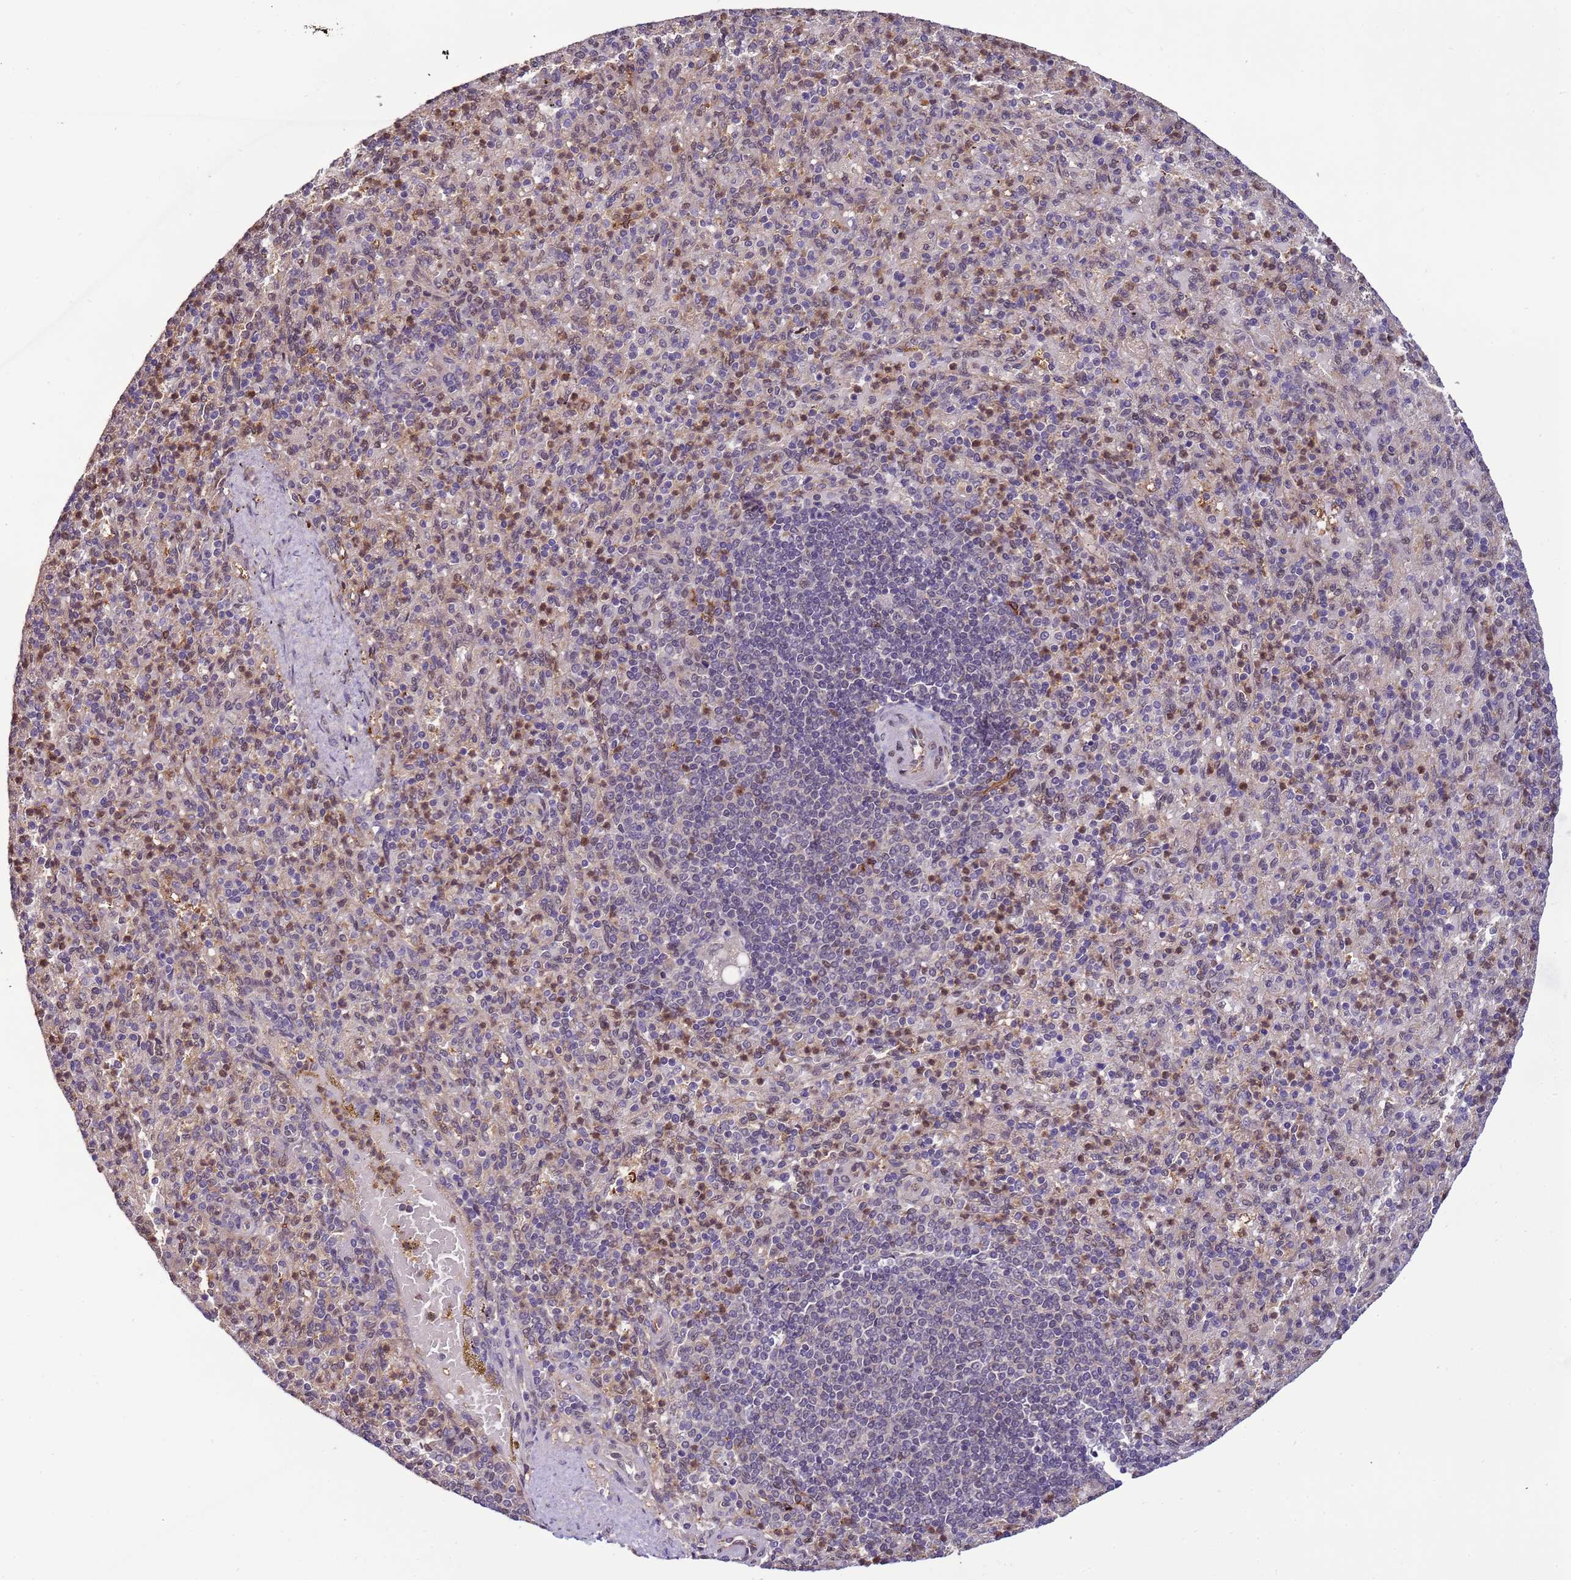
{"staining": {"intensity": "moderate", "quantity": "25%-75%", "location": "nuclear"}, "tissue": "spleen", "cell_type": "Cells in red pulp", "image_type": "normal", "snomed": [{"axis": "morphology", "description": "Normal tissue, NOS"}, {"axis": "topography", "description": "Spleen"}], "caption": "Normal spleen displays moderate nuclear positivity in about 25%-75% of cells in red pulp, visualized by immunohistochemistry.", "gene": "ZBTB5", "patient": {"sex": "female", "age": 74}}